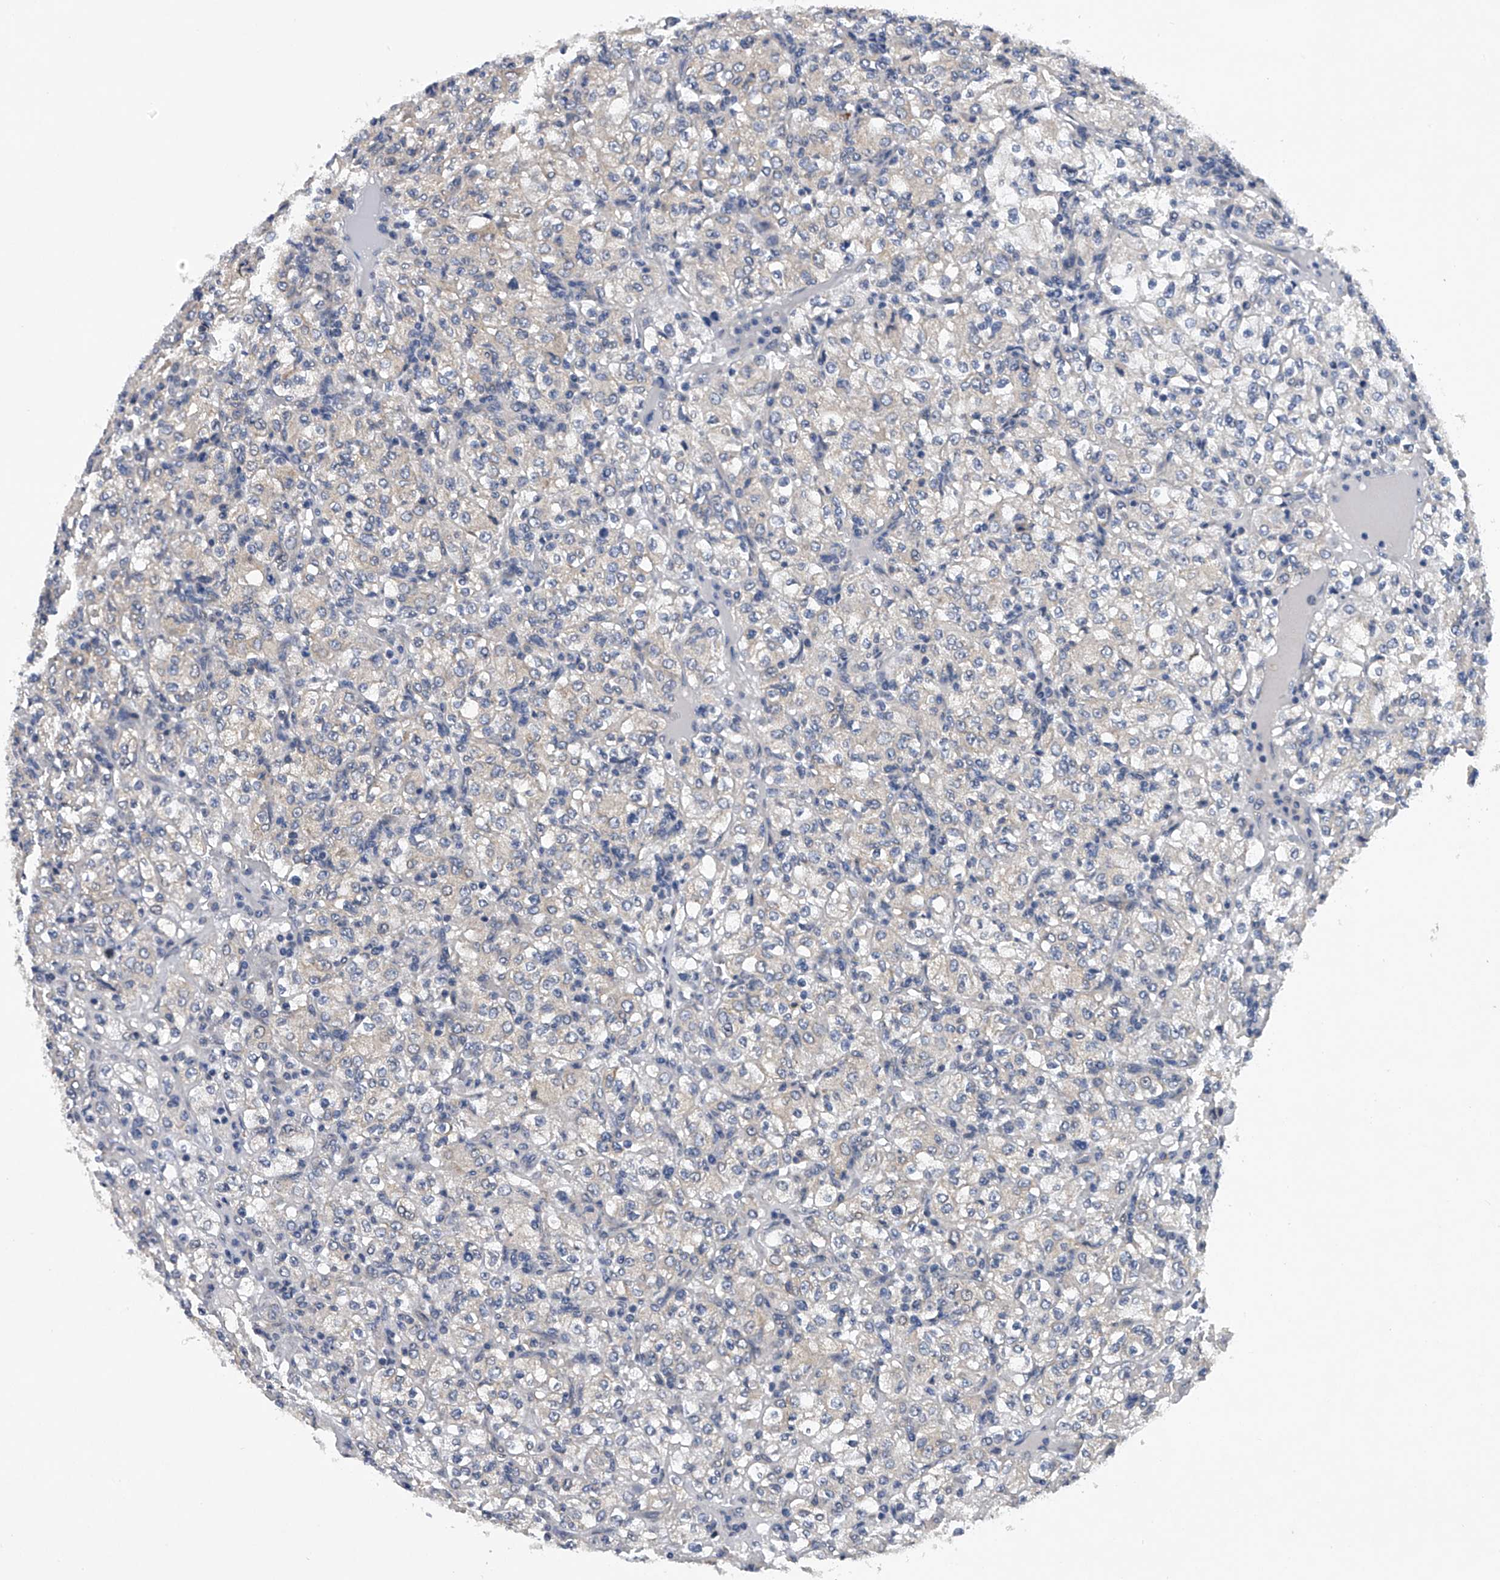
{"staining": {"intensity": "negative", "quantity": "none", "location": "none"}, "tissue": "renal cancer", "cell_type": "Tumor cells", "image_type": "cancer", "snomed": [{"axis": "morphology", "description": "Normal tissue, NOS"}, {"axis": "morphology", "description": "Adenocarcinoma, NOS"}, {"axis": "topography", "description": "Kidney"}], "caption": "This image is of renal cancer stained with immunohistochemistry to label a protein in brown with the nuclei are counter-stained blue. There is no positivity in tumor cells.", "gene": "RNF5", "patient": {"sex": "female", "age": 72}}